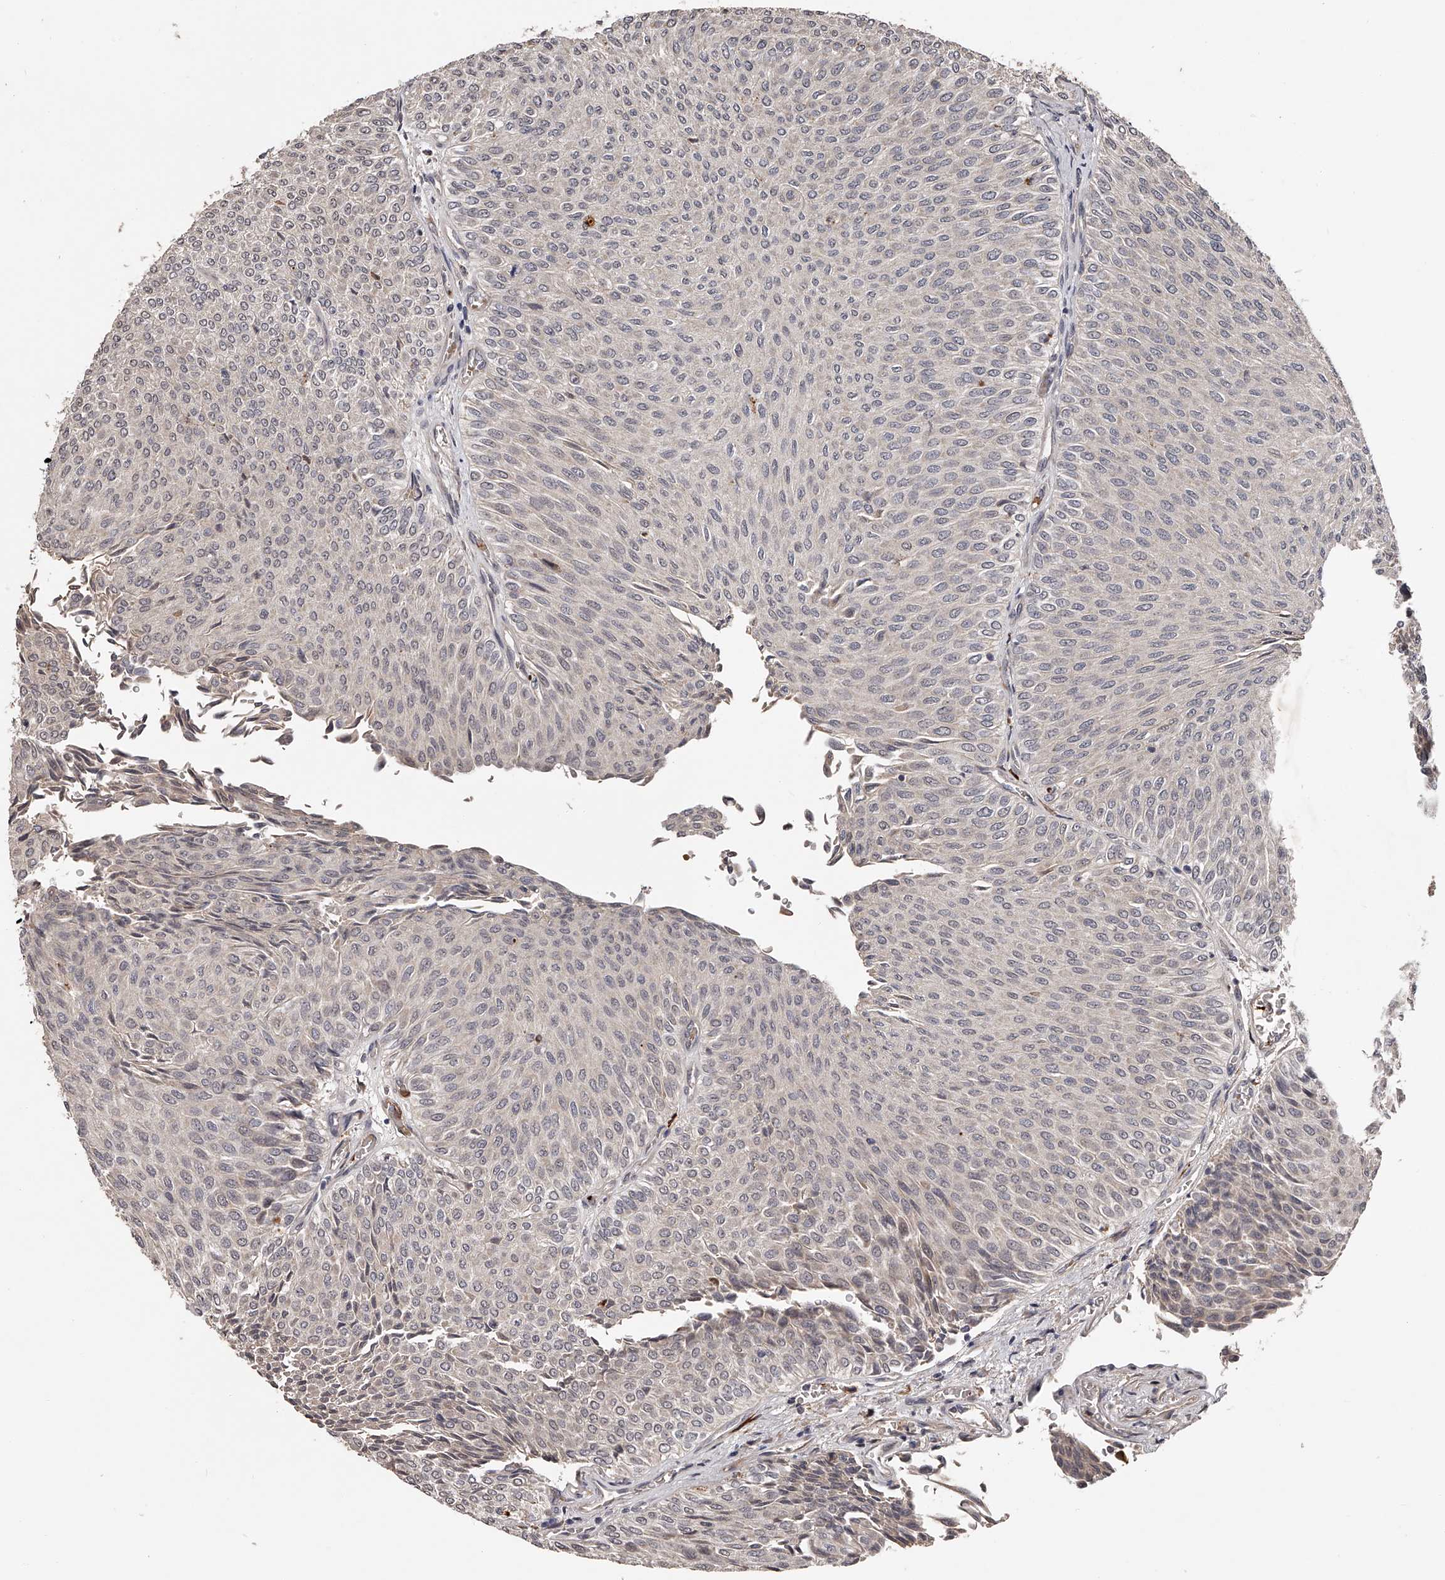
{"staining": {"intensity": "weak", "quantity": "<25%", "location": "nuclear"}, "tissue": "urothelial cancer", "cell_type": "Tumor cells", "image_type": "cancer", "snomed": [{"axis": "morphology", "description": "Urothelial carcinoma, Low grade"}, {"axis": "topography", "description": "Urinary bladder"}], "caption": "An image of low-grade urothelial carcinoma stained for a protein exhibits no brown staining in tumor cells.", "gene": "URGCP", "patient": {"sex": "male", "age": 78}}